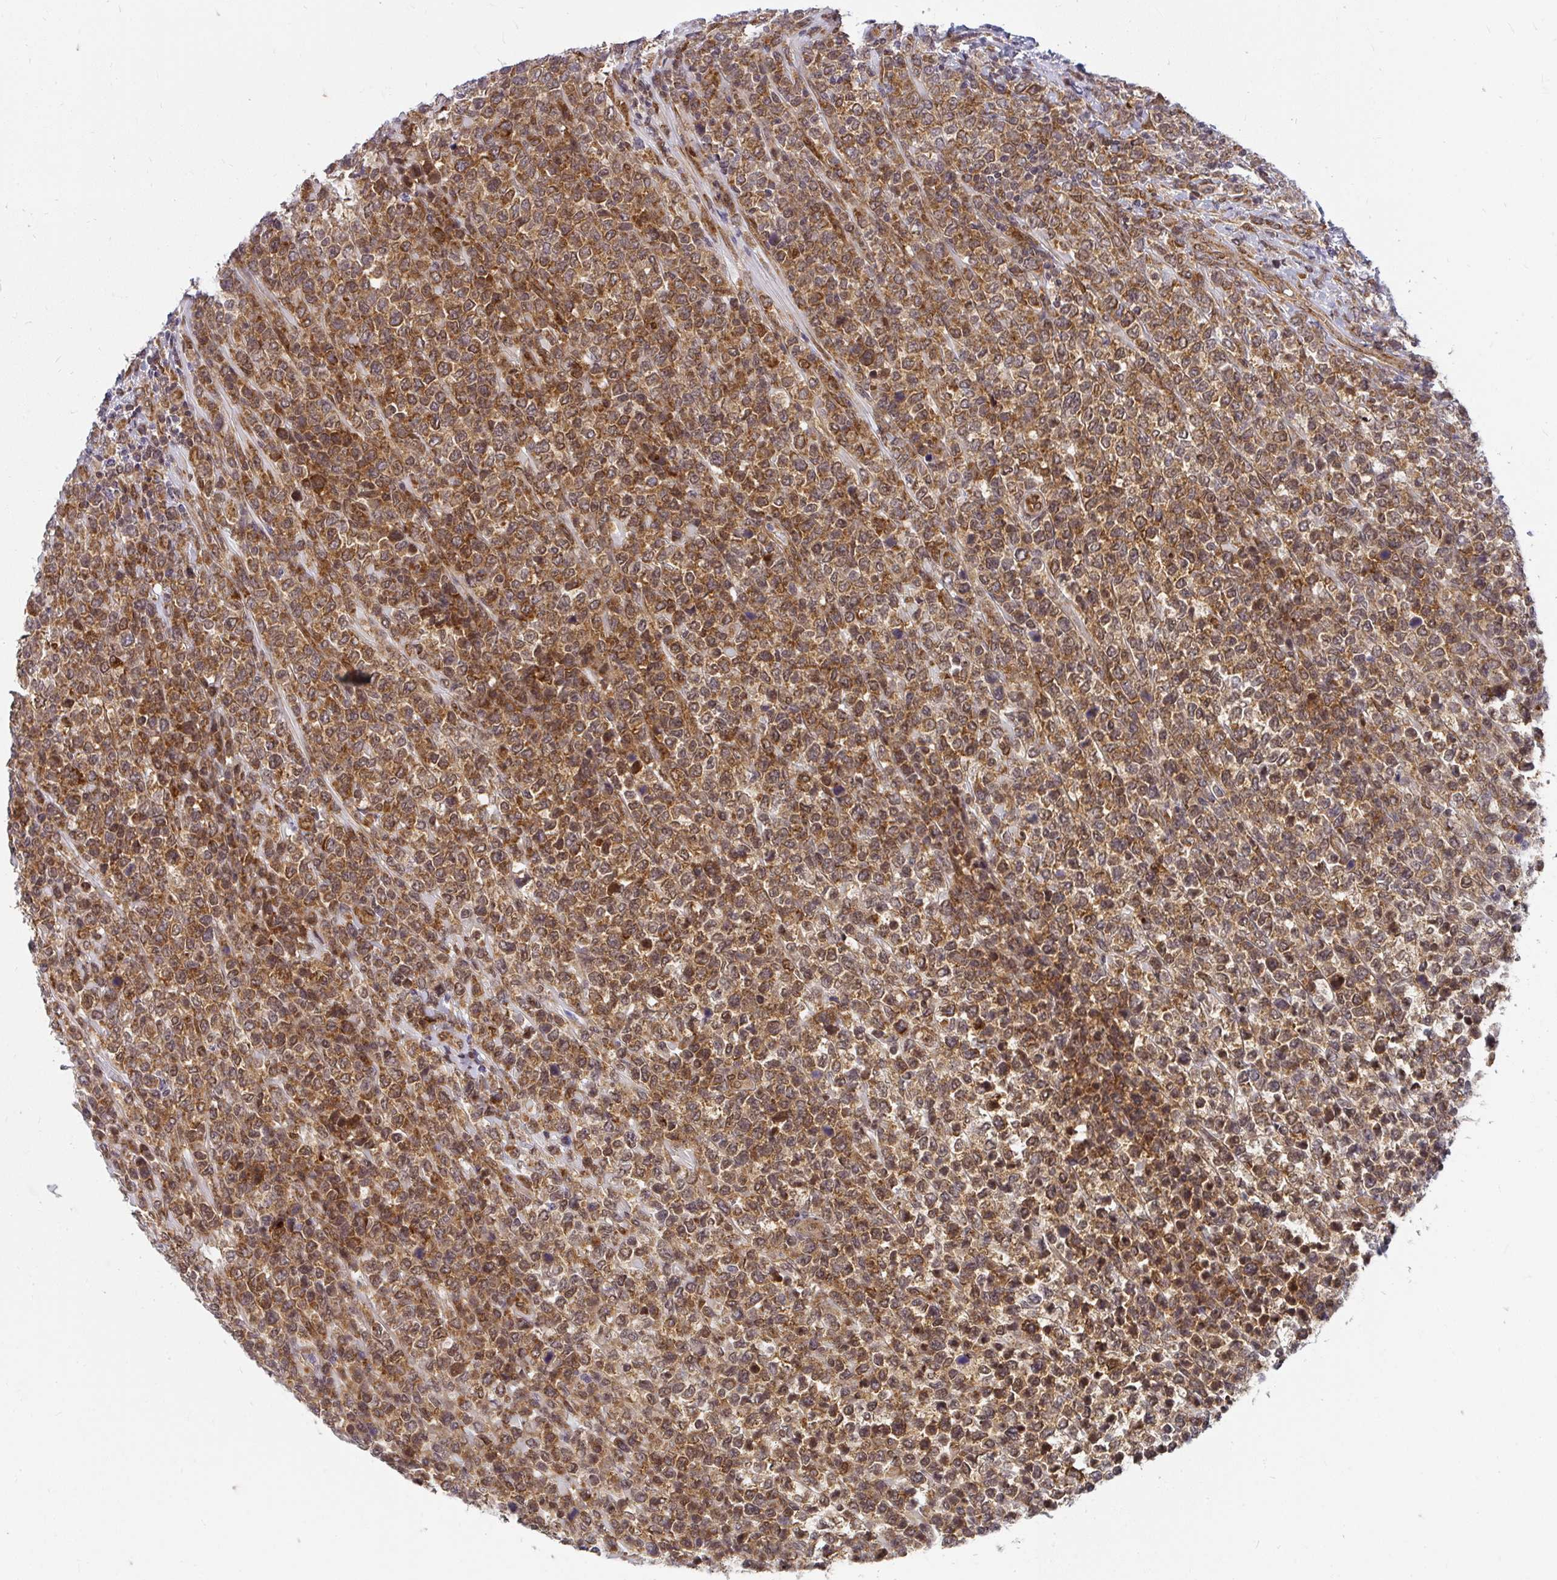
{"staining": {"intensity": "moderate", "quantity": ">75%", "location": "cytoplasmic/membranous,nuclear"}, "tissue": "lymphoma", "cell_type": "Tumor cells", "image_type": "cancer", "snomed": [{"axis": "morphology", "description": "Malignant lymphoma, non-Hodgkin's type, High grade"}, {"axis": "topography", "description": "Soft tissue"}], "caption": "An immunohistochemistry (IHC) photomicrograph of tumor tissue is shown. Protein staining in brown shows moderate cytoplasmic/membranous and nuclear positivity in malignant lymphoma, non-Hodgkin's type (high-grade) within tumor cells. (DAB (3,3'-diaminobenzidine) IHC, brown staining for protein, blue staining for nuclei).", "gene": "SYNCRIP", "patient": {"sex": "female", "age": 56}}